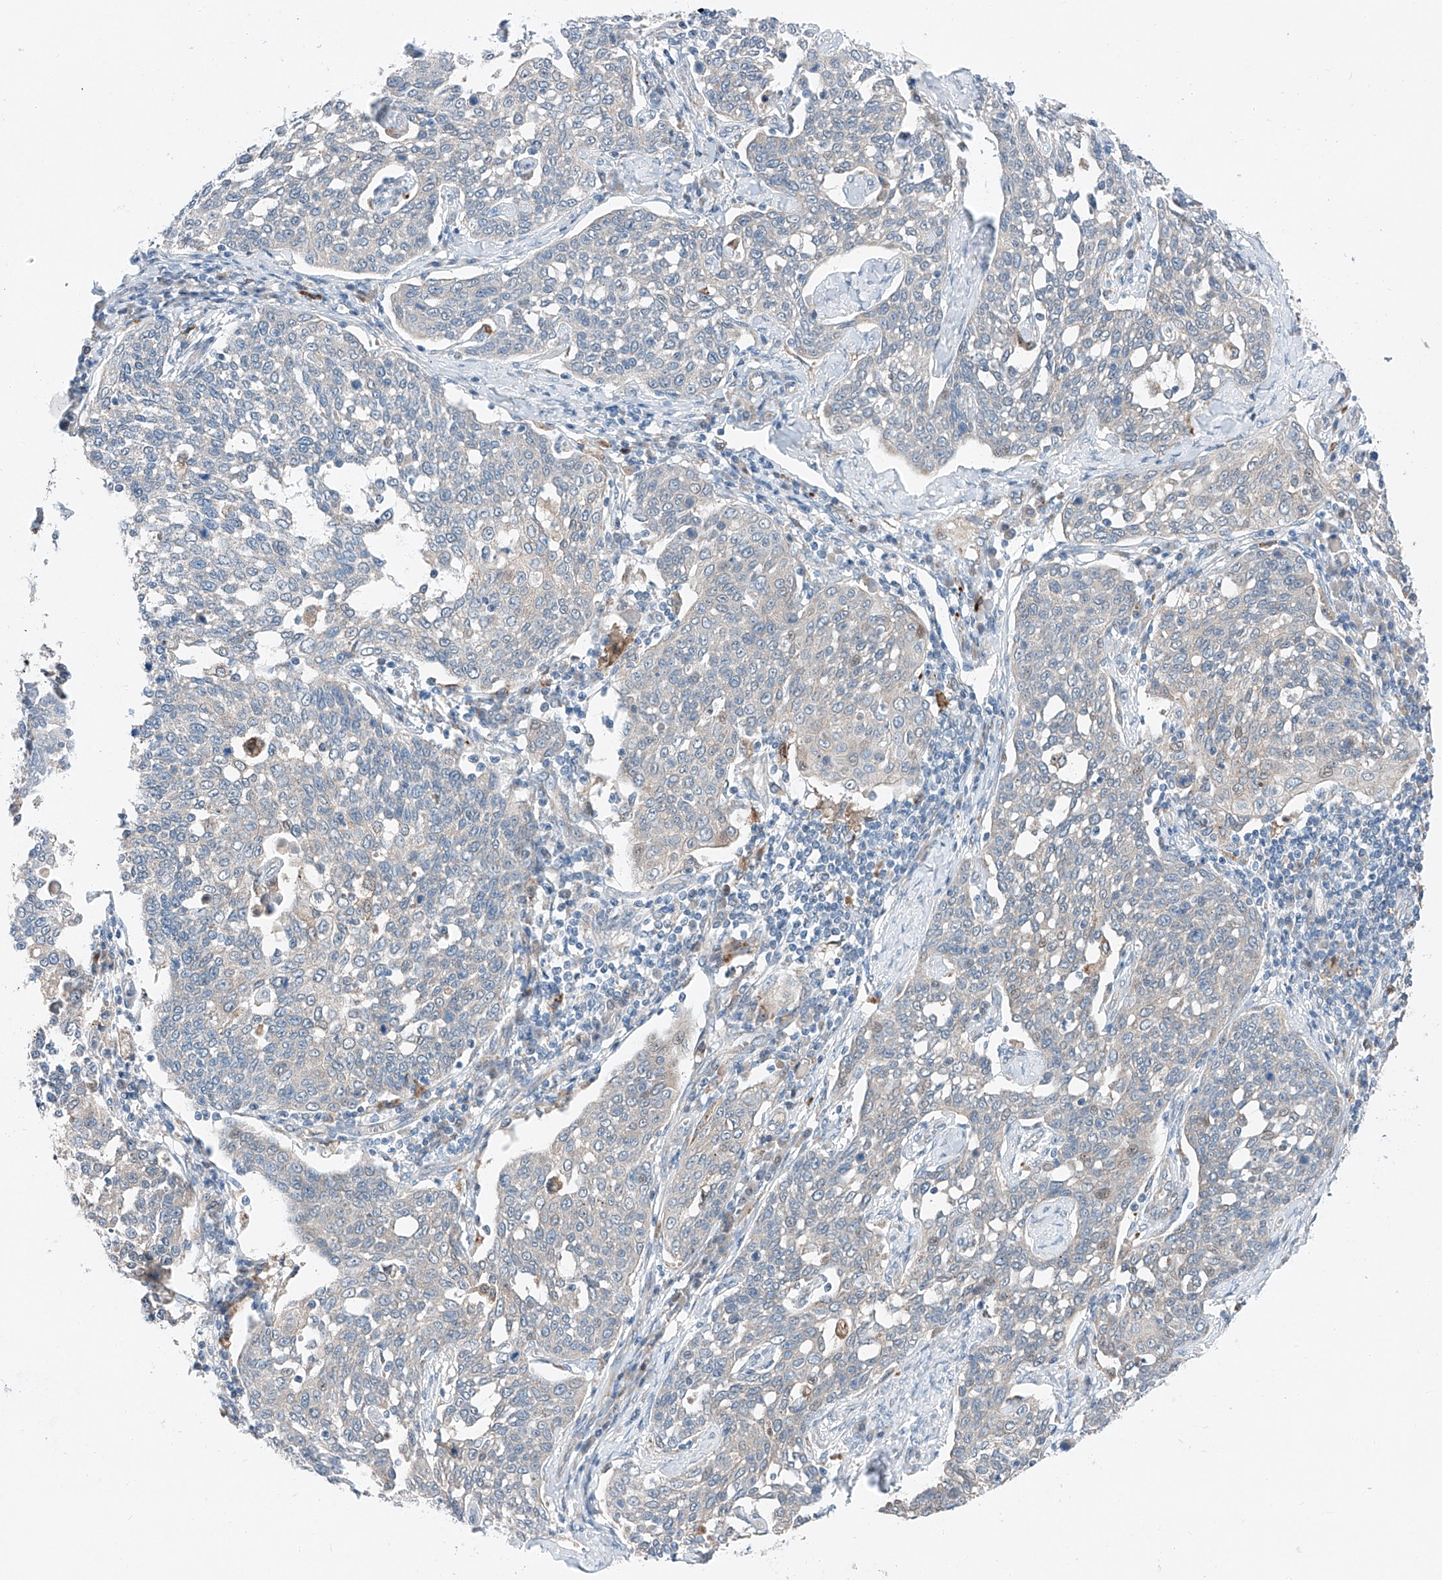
{"staining": {"intensity": "weak", "quantity": "<25%", "location": "nuclear"}, "tissue": "cervical cancer", "cell_type": "Tumor cells", "image_type": "cancer", "snomed": [{"axis": "morphology", "description": "Squamous cell carcinoma, NOS"}, {"axis": "topography", "description": "Cervix"}], "caption": "Protein analysis of cervical squamous cell carcinoma exhibits no significant positivity in tumor cells. Brightfield microscopy of immunohistochemistry stained with DAB (brown) and hematoxylin (blue), captured at high magnification.", "gene": "CLDND1", "patient": {"sex": "female", "age": 34}}